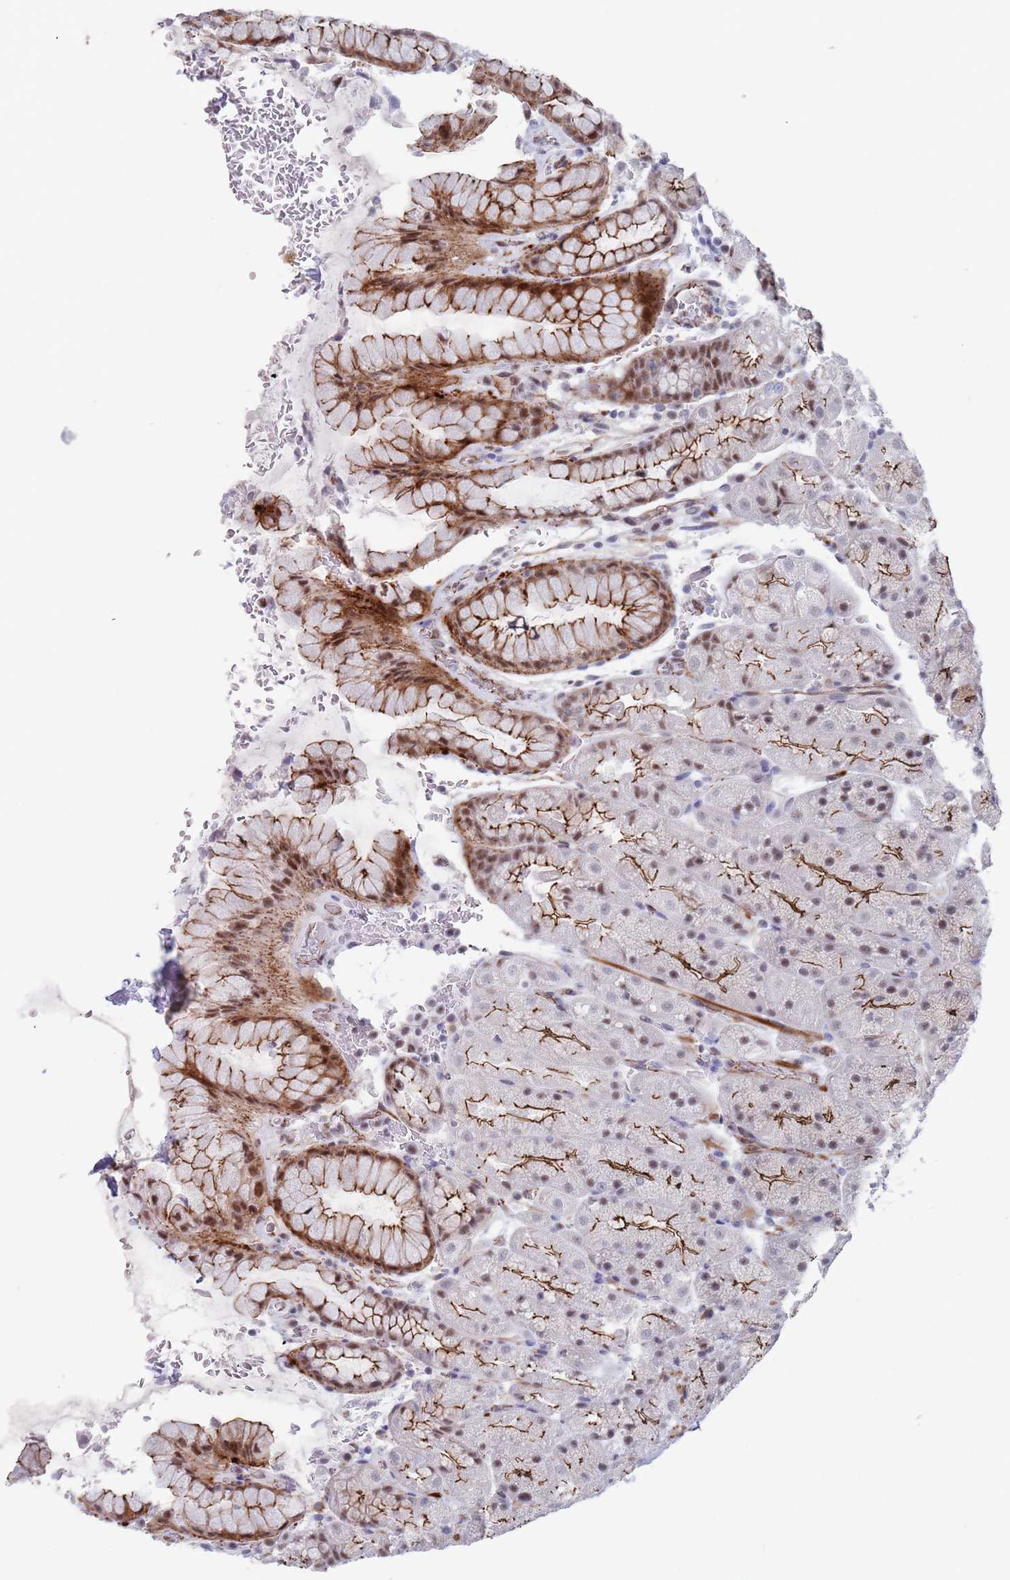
{"staining": {"intensity": "strong", "quantity": "25%-75%", "location": "cytoplasmic/membranous"}, "tissue": "stomach", "cell_type": "Glandular cells", "image_type": "normal", "snomed": [{"axis": "morphology", "description": "Normal tissue, NOS"}, {"axis": "topography", "description": "Stomach, upper"}, {"axis": "topography", "description": "Stomach, lower"}], "caption": "Glandular cells demonstrate high levels of strong cytoplasmic/membranous expression in about 25%-75% of cells in benign human stomach.", "gene": "OR5A2", "patient": {"sex": "male", "age": 67}}